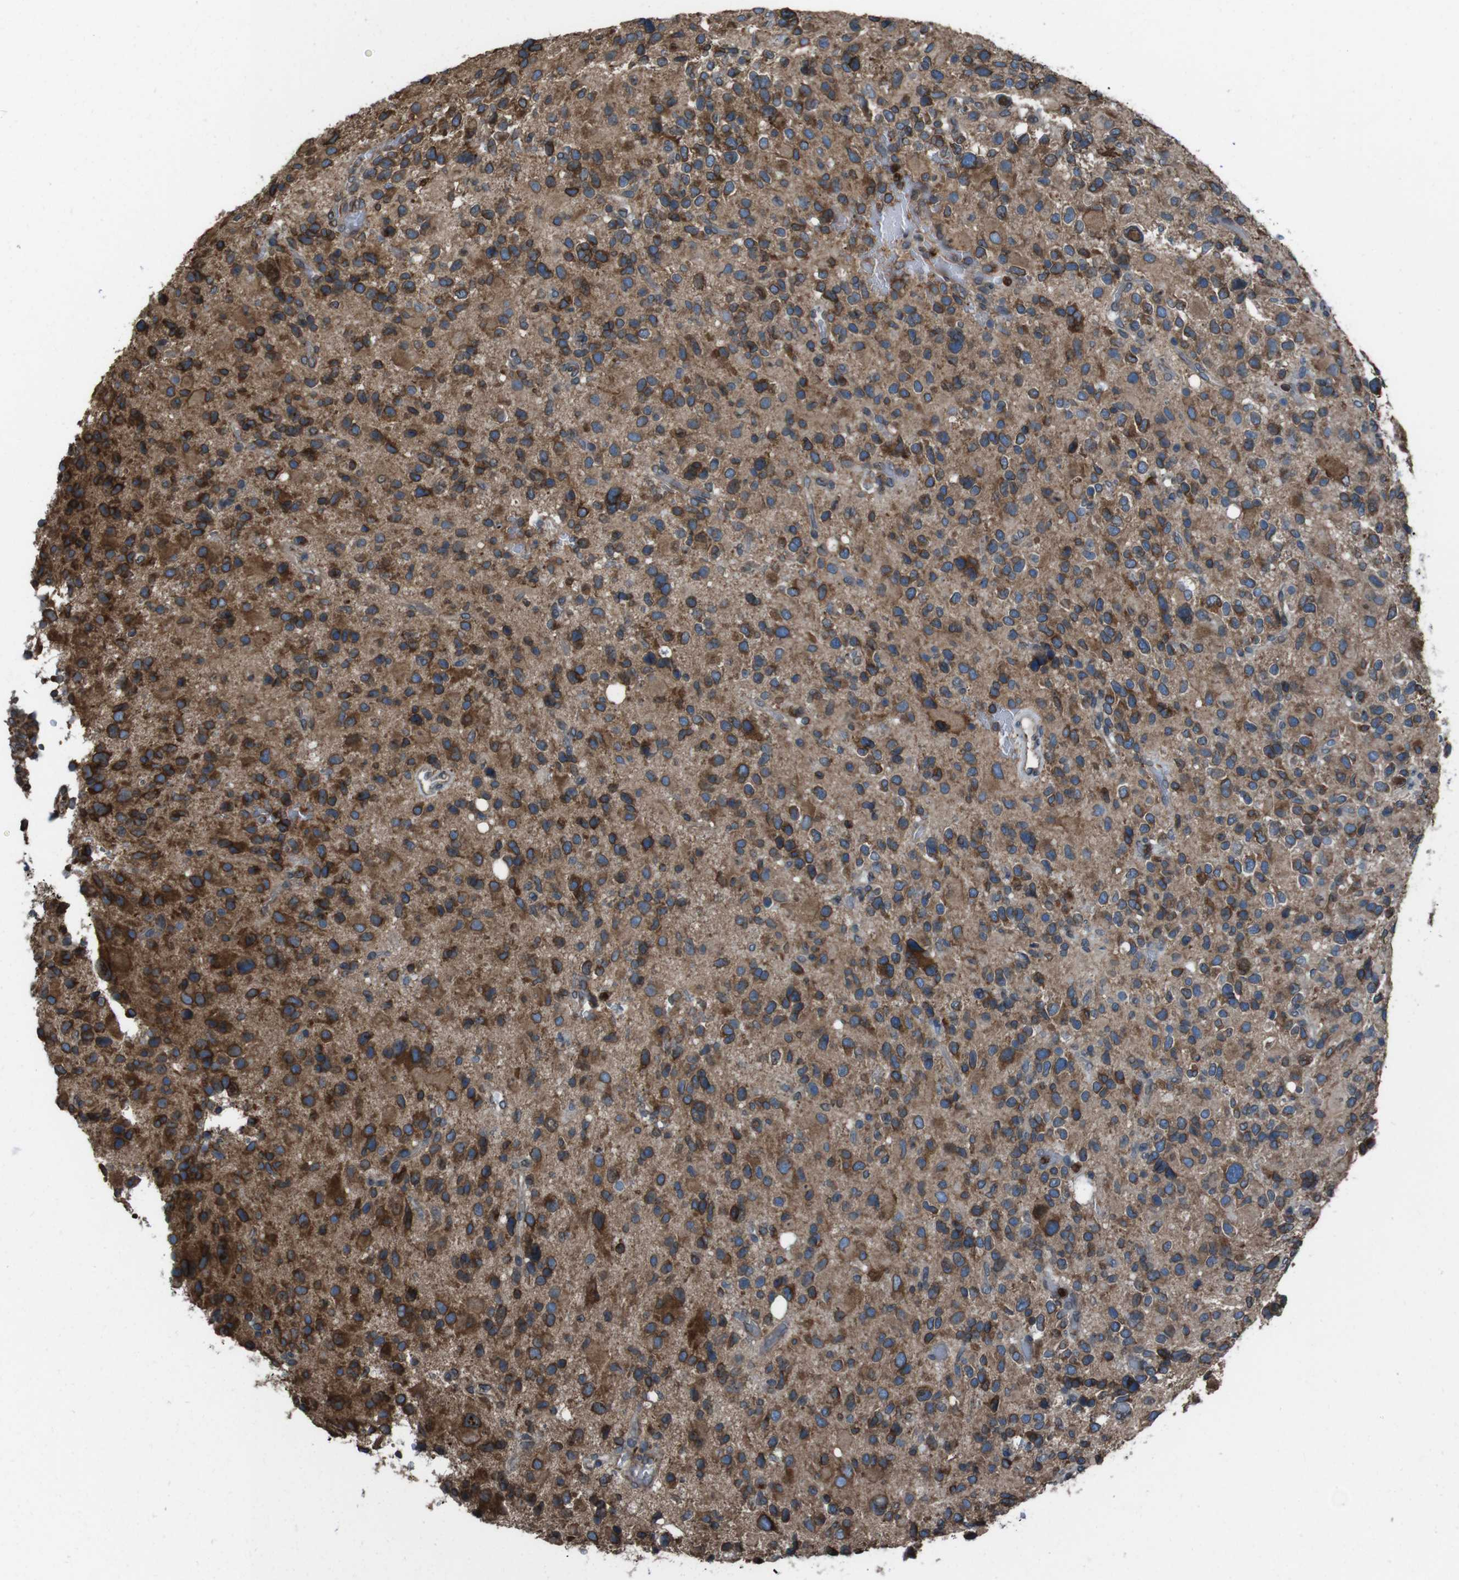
{"staining": {"intensity": "moderate", "quantity": "25%-75%", "location": "cytoplasmic/membranous"}, "tissue": "glioma", "cell_type": "Tumor cells", "image_type": "cancer", "snomed": [{"axis": "morphology", "description": "Glioma, malignant, High grade"}, {"axis": "topography", "description": "Brain"}], "caption": "Tumor cells show moderate cytoplasmic/membranous positivity in about 25%-75% of cells in high-grade glioma (malignant). The staining is performed using DAB (3,3'-diaminobenzidine) brown chromogen to label protein expression. The nuclei are counter-stained blue using hematoxylin.", "gene": "APMAP", "patient": {"sex": "male", "age": 48}}